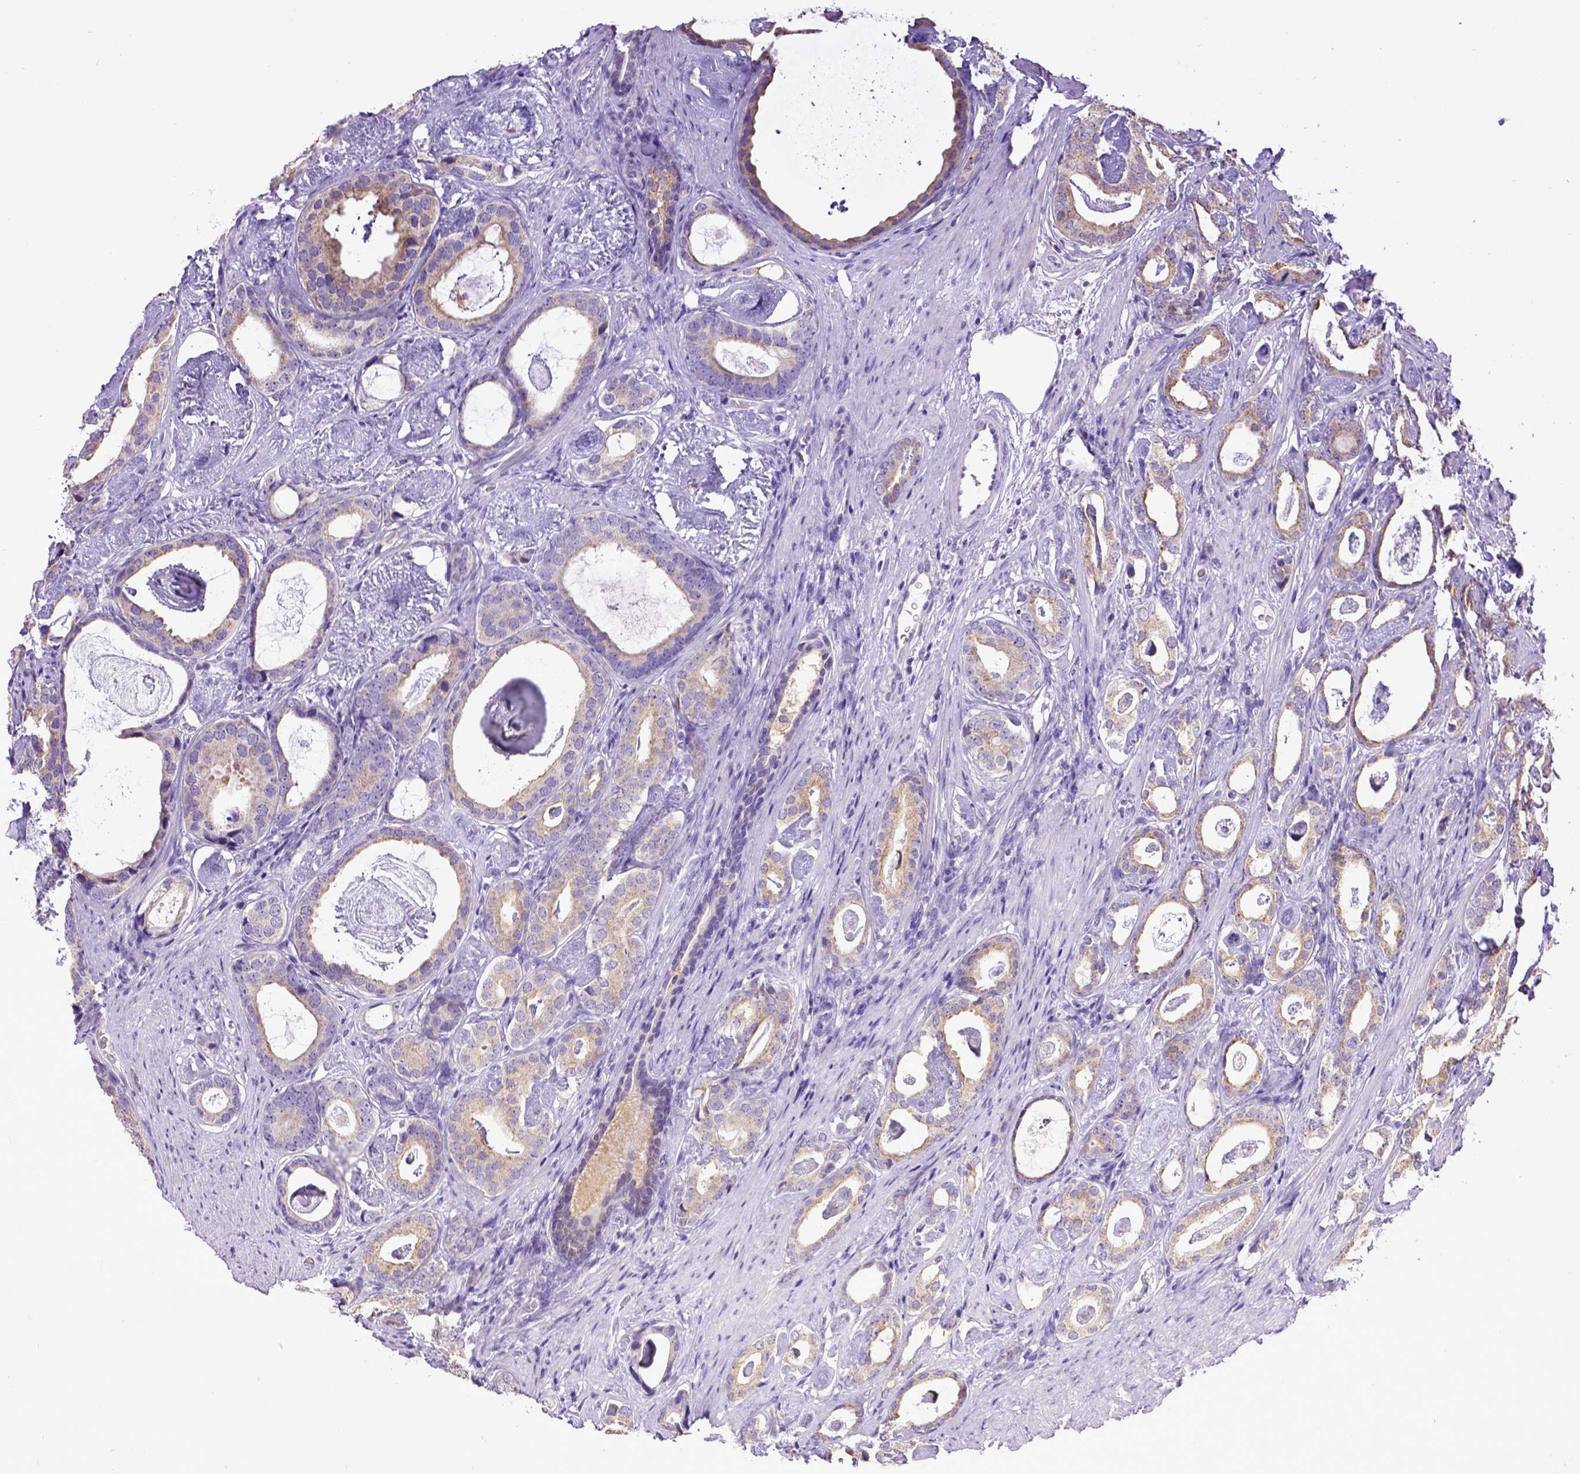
{"staining": {"intensity": "weak", "quantity": ">75%", "location": "cytoplasmic/membranous"}, "tissue": "prostate cancer", "cell_type": "Tumor cells", "image_type": "cancer", "snomed": [{"axis": "morphology", "description": "Adenocarcinoma, Low grade"}, {"axis": "topography", "description": "Prostate and seminal vesicle, NOS"}], "caption": "Immunohistochemistry (IHC) histopathology image of neoplastic tissue: prostate cancer (adenocarcinoma (low-grade)) stained using immunohistochemistry exhibits low levels of weak protein expression localized specifically in the cytoplasmic/membranous of tumor cells, appearing as a cytoplasmic/membranous brown color.", "gene": "SPEF1", "patient": {"sex": "male", "age": 71}}